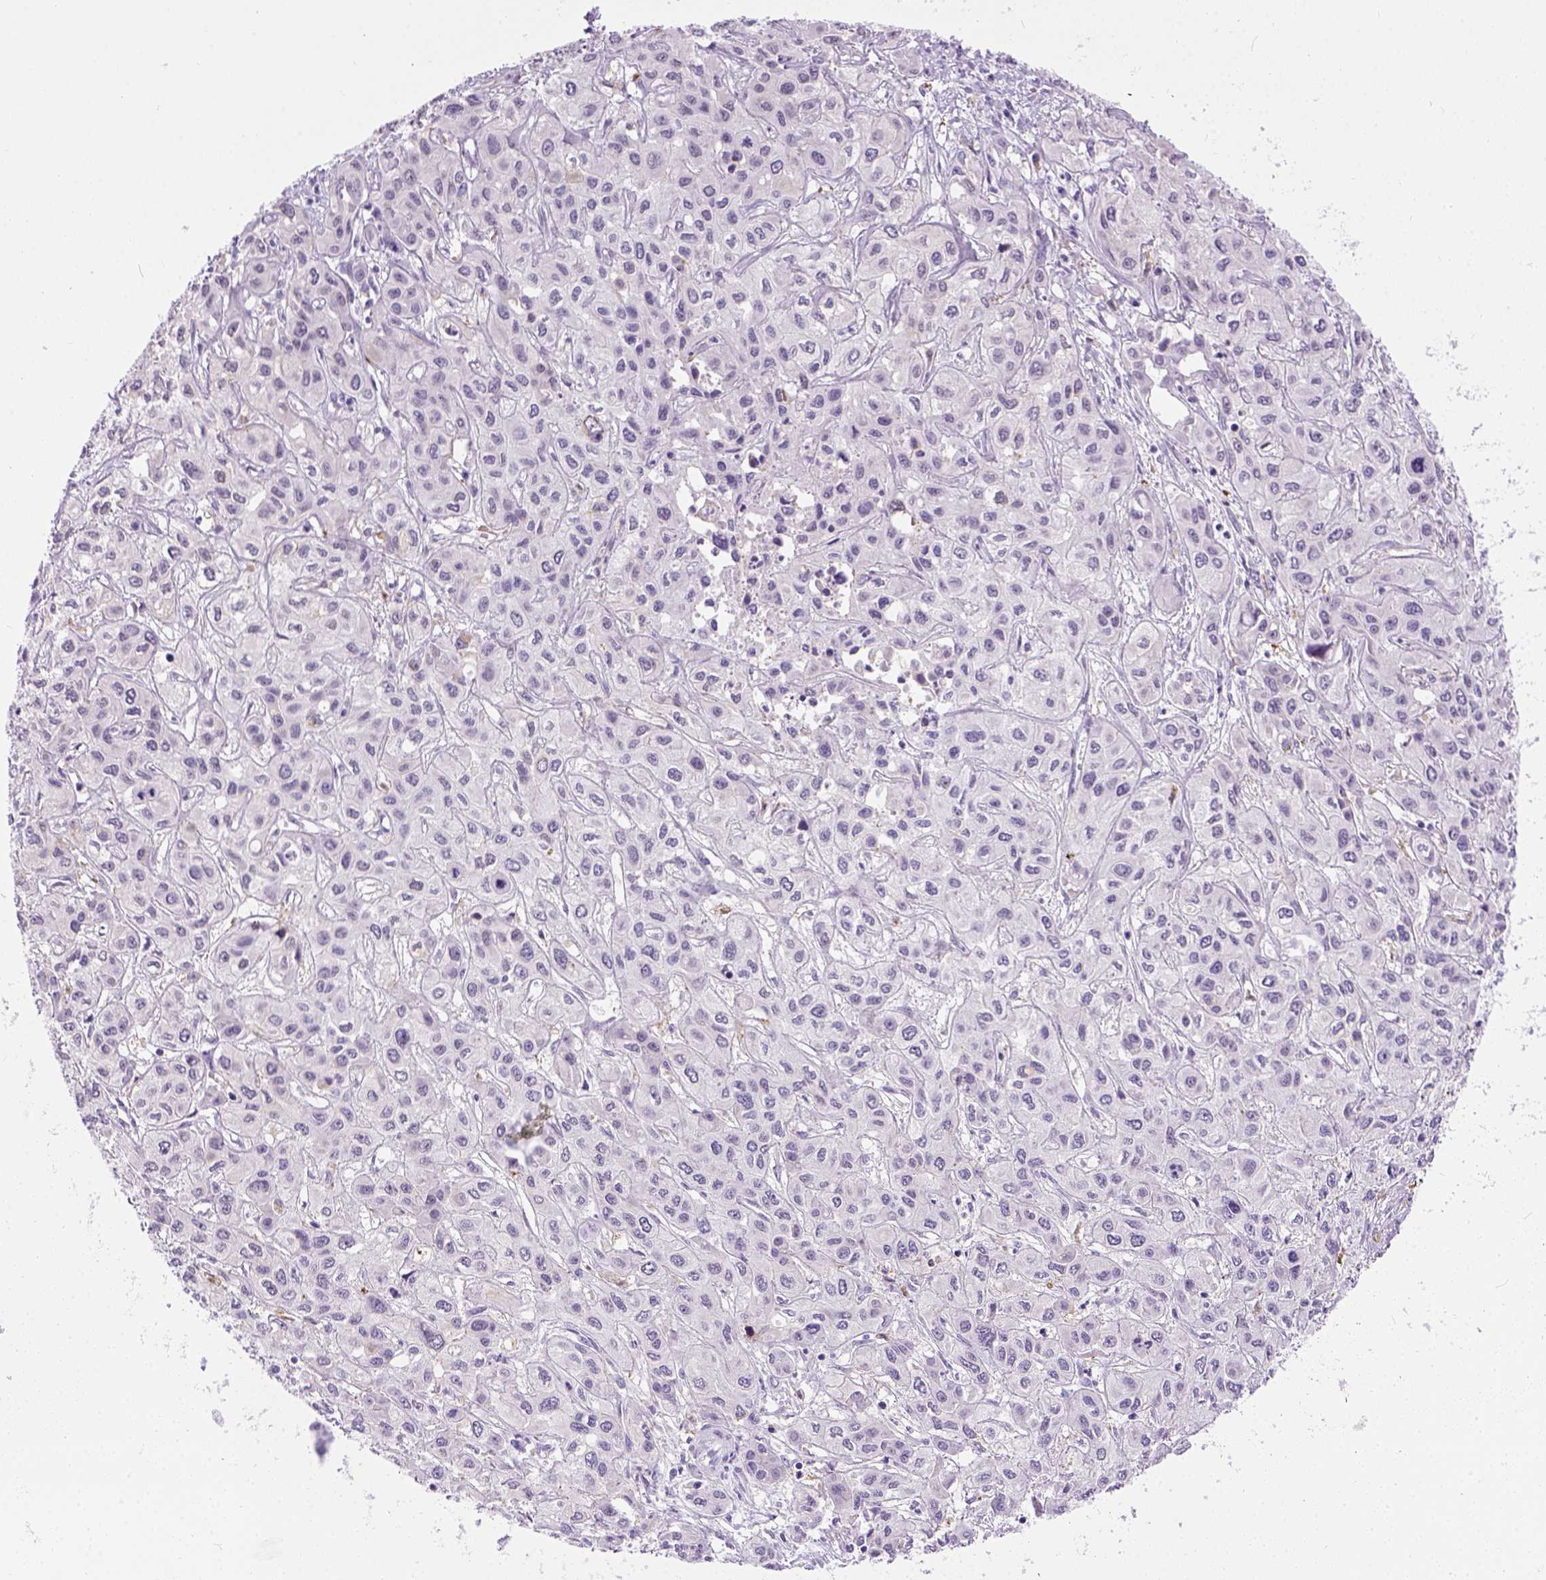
{"staining": {"intensity": "negative", "quantity": "none", "location": "none"}, "tissue": "liver cancer", "cell_type": "Tumor cells", "image_type": "cancer", "snomed": [{"axis": "morphology", "description": "Cholangiocarcinoma"}, {"axis": "topography", "description": "Liver"}], "caption": "Liver cholangiocarcinoma was stained to show a protein in brown. There is no significant expression in tumor cells.", "gene": "FAM184B", "patient": {"sex": "female", "age": 66}}